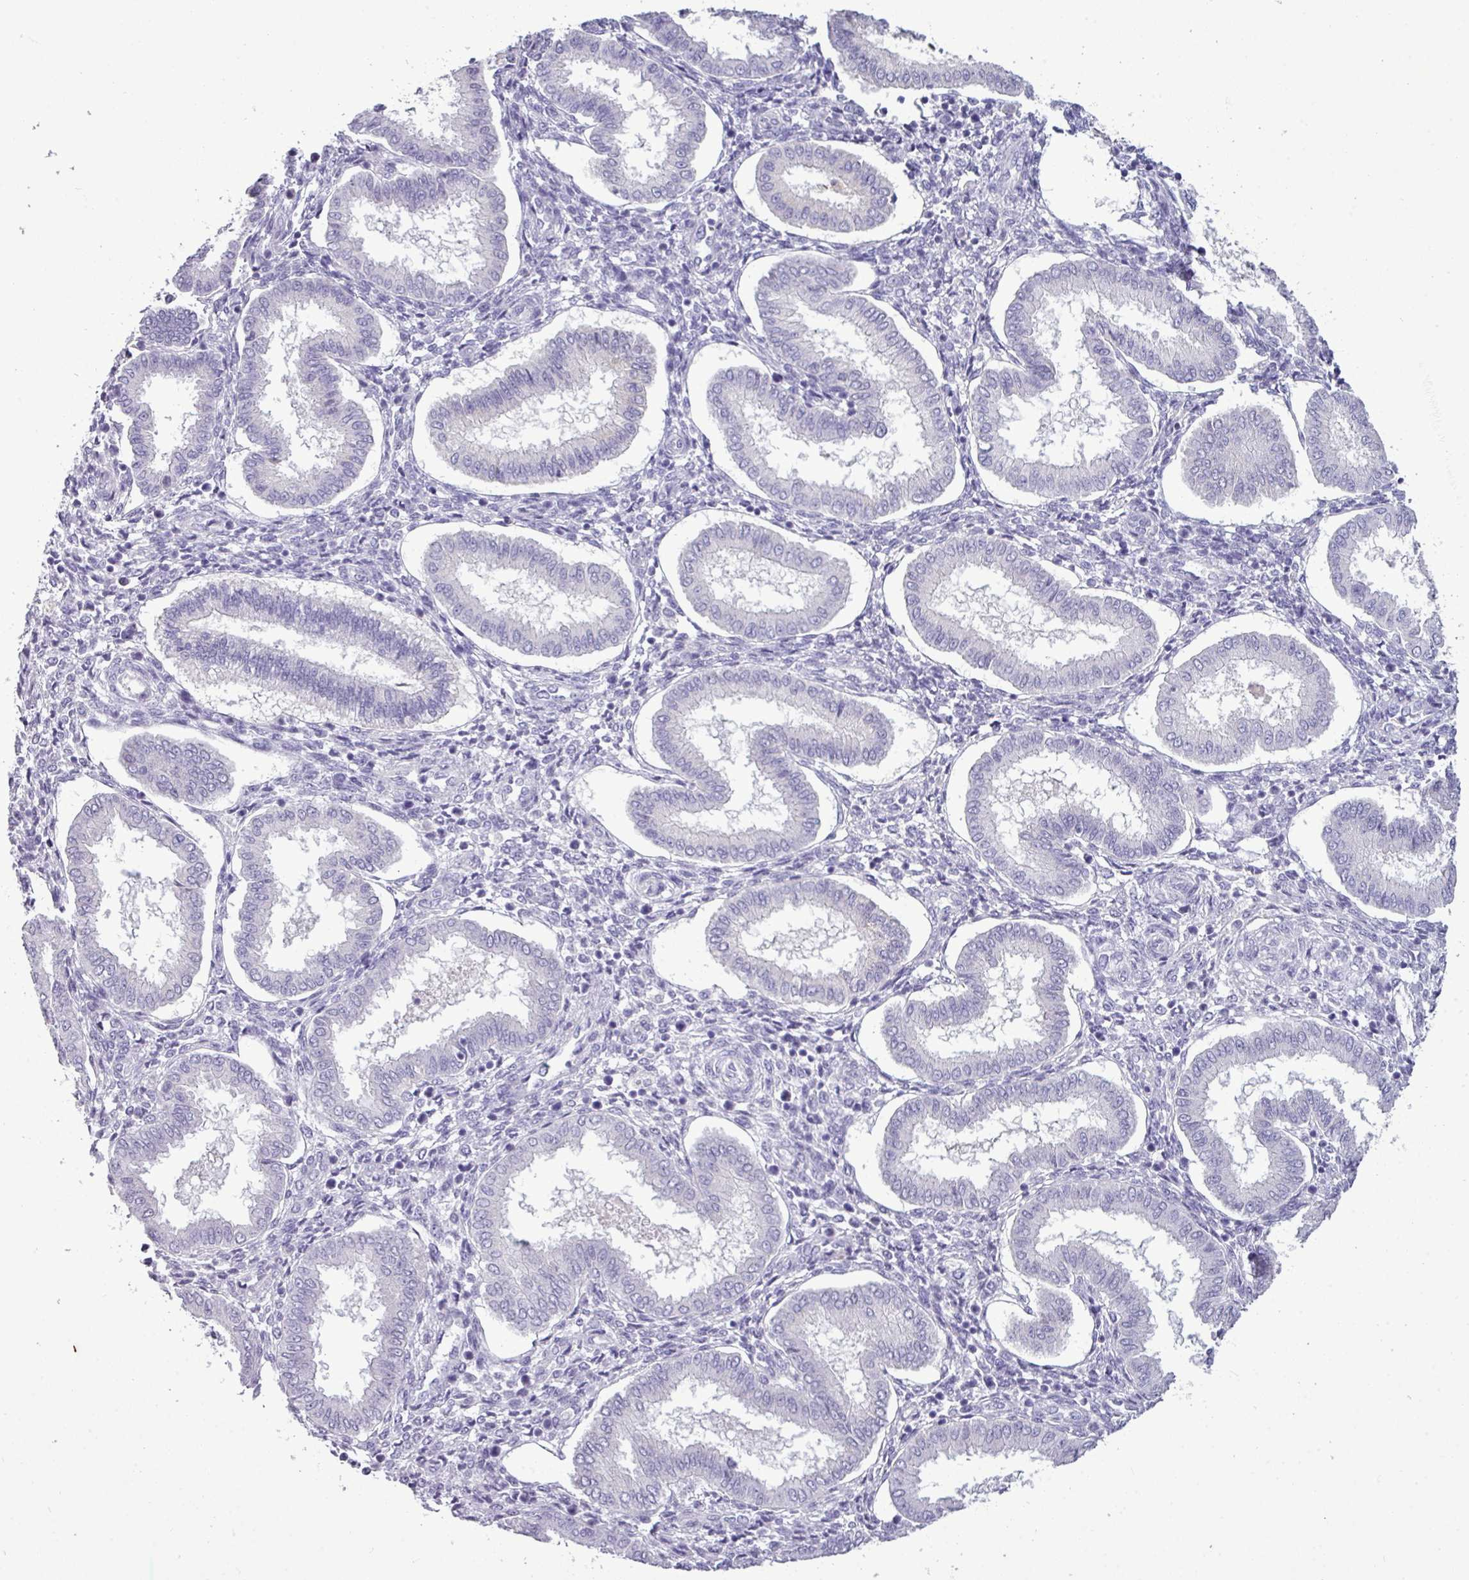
{"staining": {"intensity": "negative", "quantity": "none", "location": "none"}, "tissue": "endometrium", "cell_type": "Cells in endometrial stroma", "image_type": "normal", "snomed": [{"axis": "morphology", "description": "Normal tissue, NOS"}, {"axis": "topography", "description": "Endometrium"}], "caption": "A high-resolution micrograph shows immunohistochemistry (IHC) staining of unremarkable endometrium, which reveals no significant staining in cells in endometrial stroma. Nuclei are stained in blue.", "gene": "TMEM91", "patient": {"sex": "female", "age": 24}}